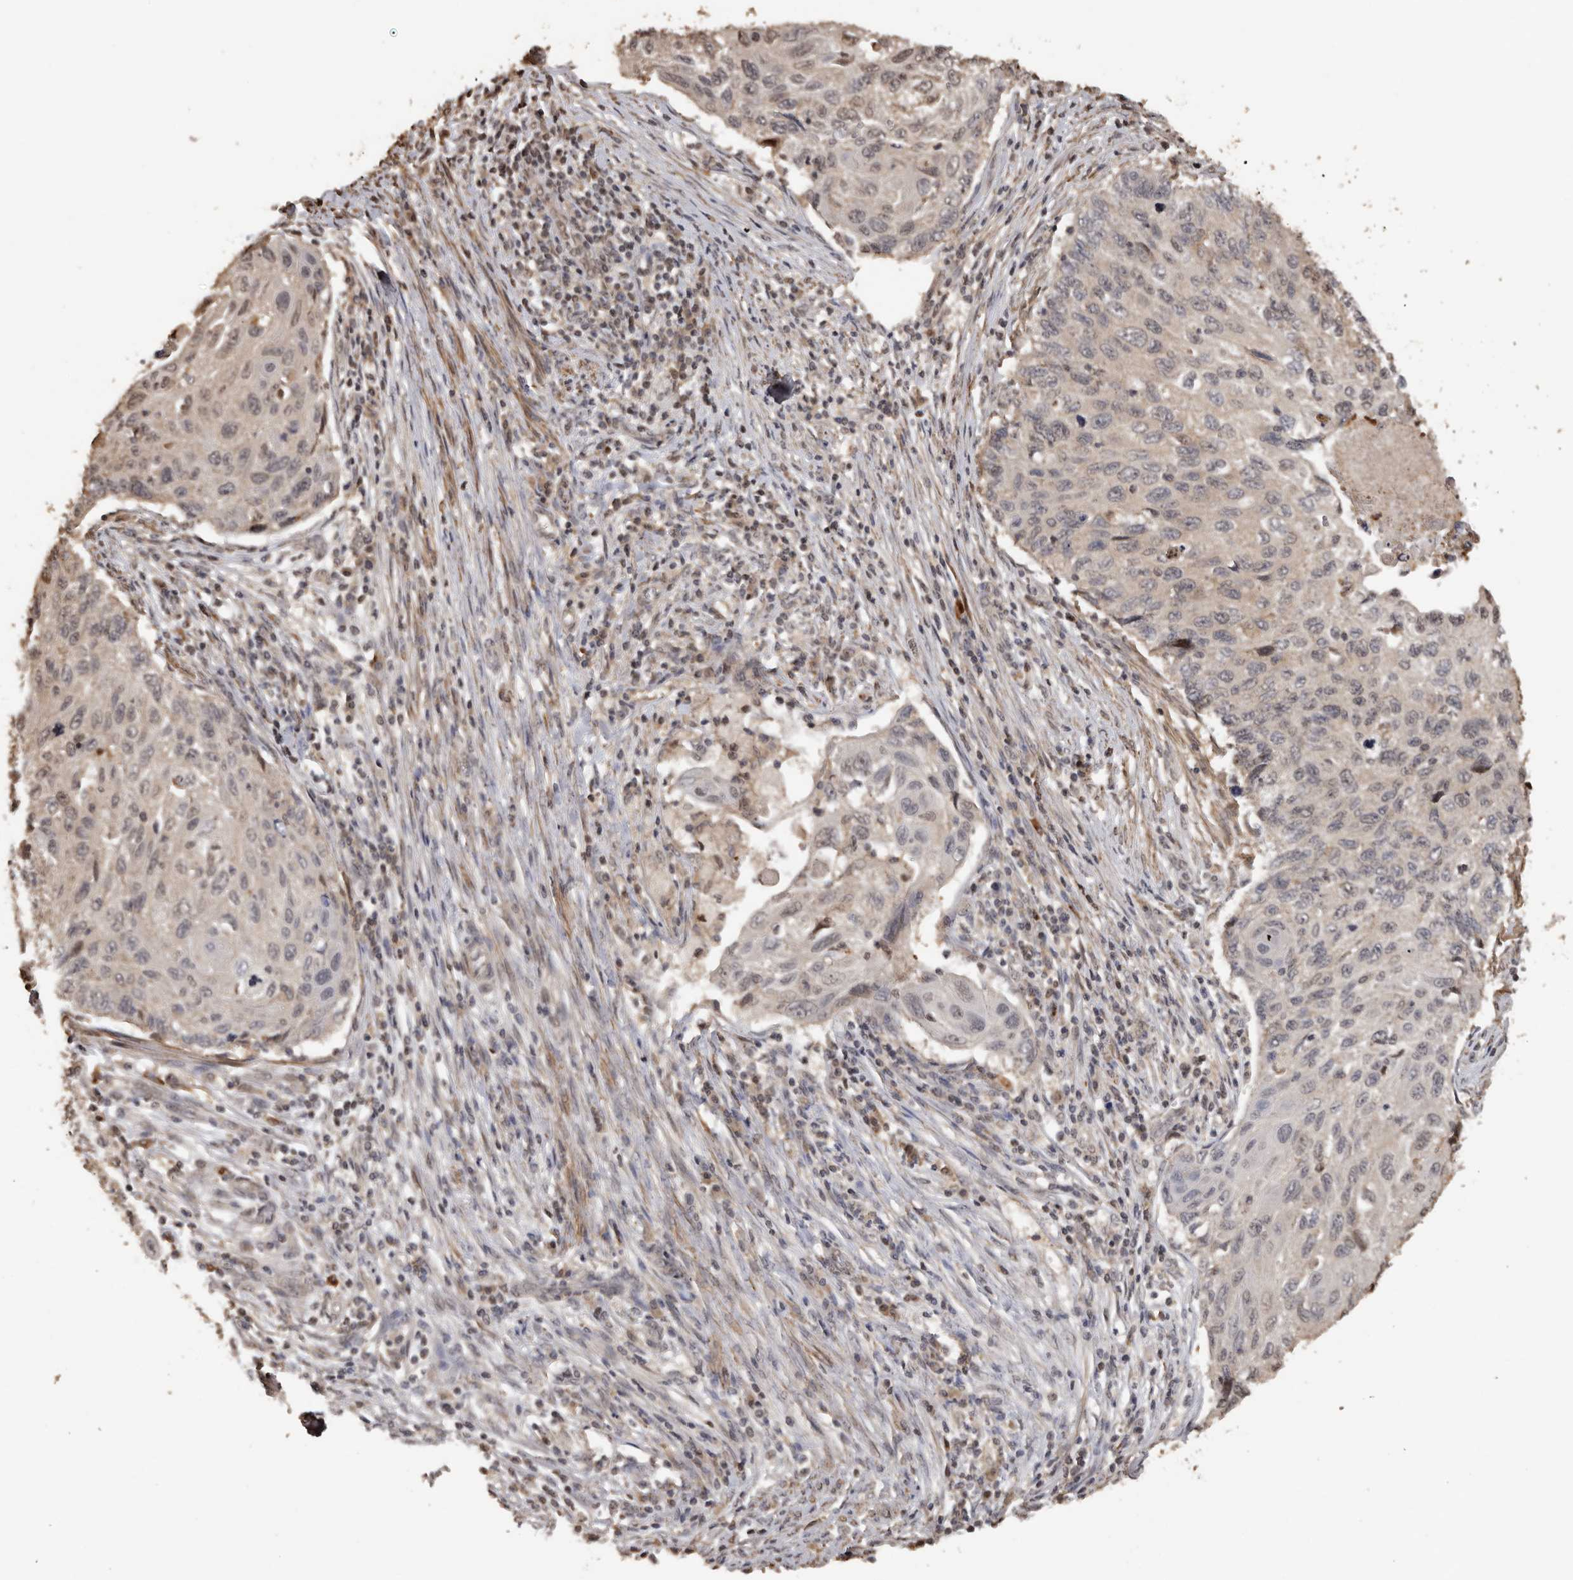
{"staining": {"intensity": "weak", "quantity": "<25%", "location": "nuclear"}, "tissue": "cervical cancer", "cell_type": "Tumor cells", "image_type": "cancer", "snomed": [{"axis": "morphology", "description": "Squamous cell carcinoma, NOS"}, {"axis": "topography", "description": "Cervix"}], "caption": "This is a photomicrograph of immunohistochemistry staining of cervical squamous cell carcinoma, which shows no staining in tumor cells.", "gene": "KIF2B", "patient": {"sex": "female", "age": 70}}